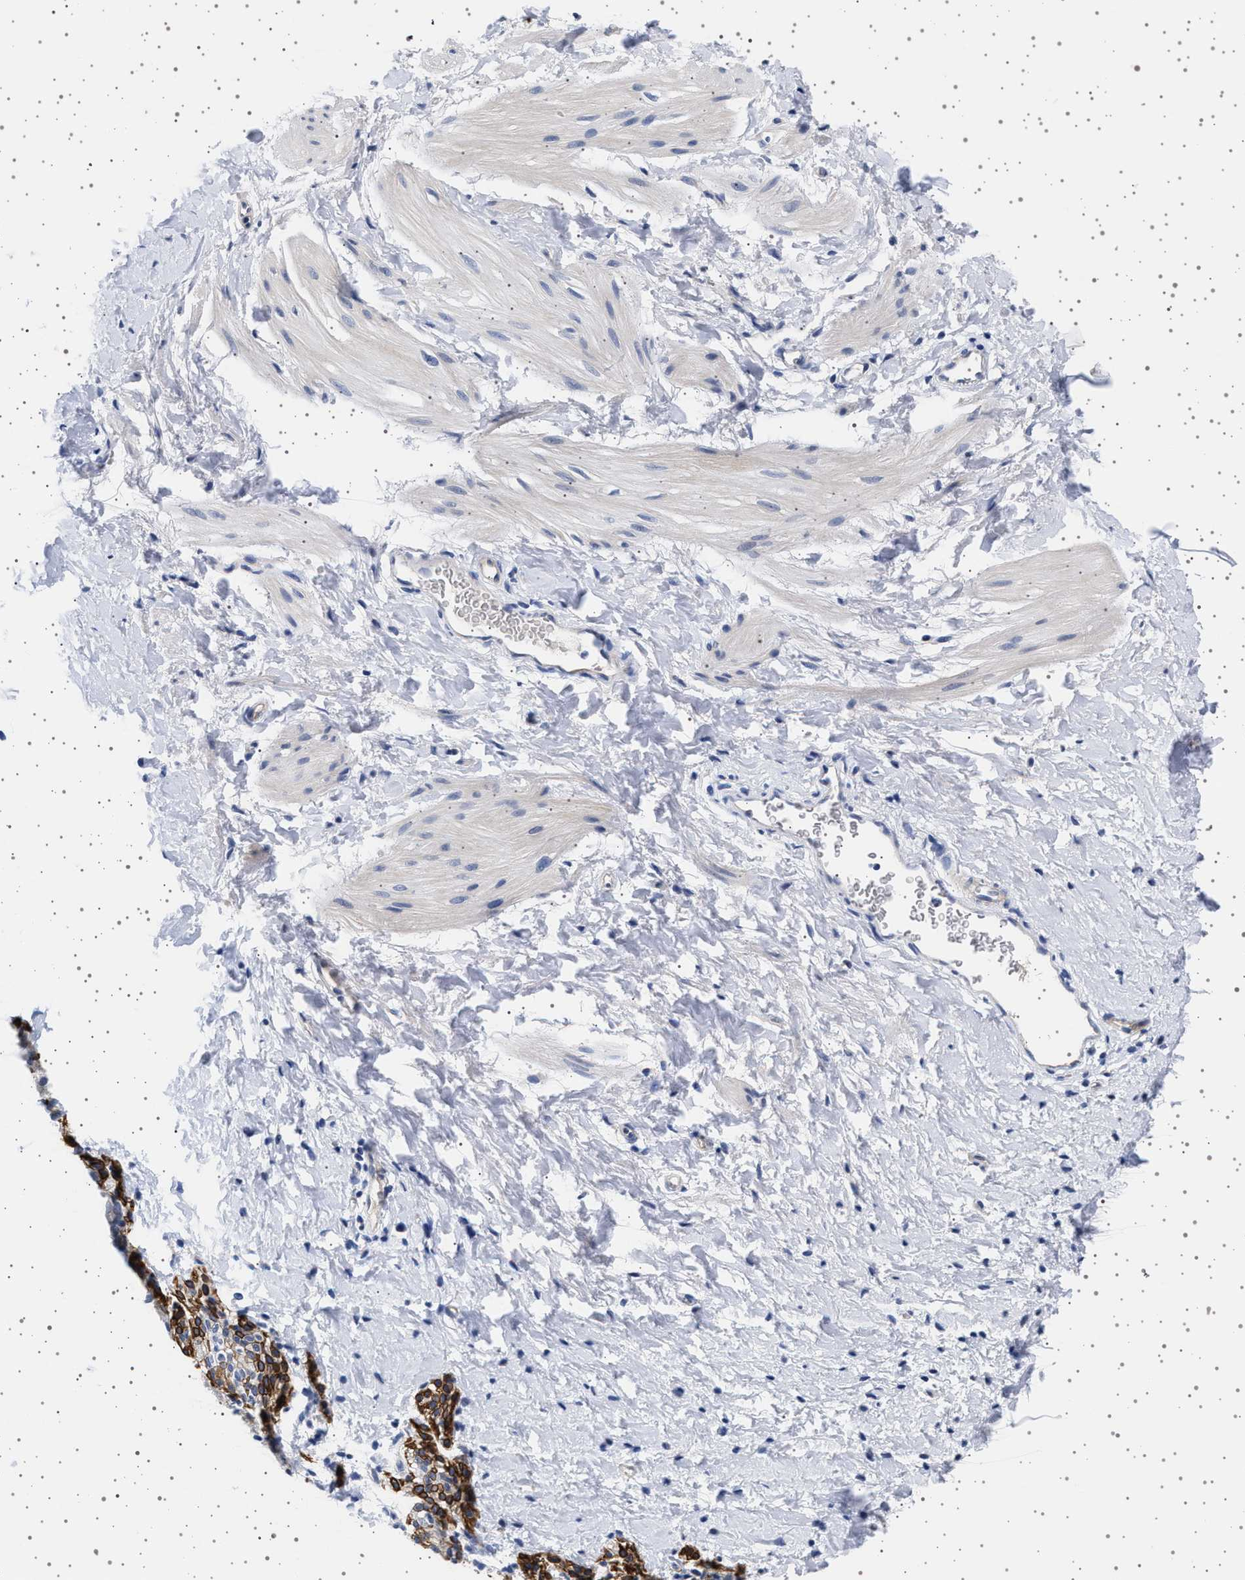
{"staining": {"intensity": "negative", "quantity": "none", "location": "none"}, "tissue": "smooth muscle", "cell_type": "Smooth muscle cells", "image_type": "normal", "snomed": [{"axis": "morphology", "description": "Normal tissue, NOS"}, {"axis": "topography", "description": "Smooth muscle"}], "caption": "A photomicrograph of human smooth muscle is negative for staining in smooth muscle cells. (DAB (3,3'-diaminobenzidine) IHC with hematoxylin counter stain).", "gene": "TRMT10B", "patient": {"sex": "male", "age": 16}}